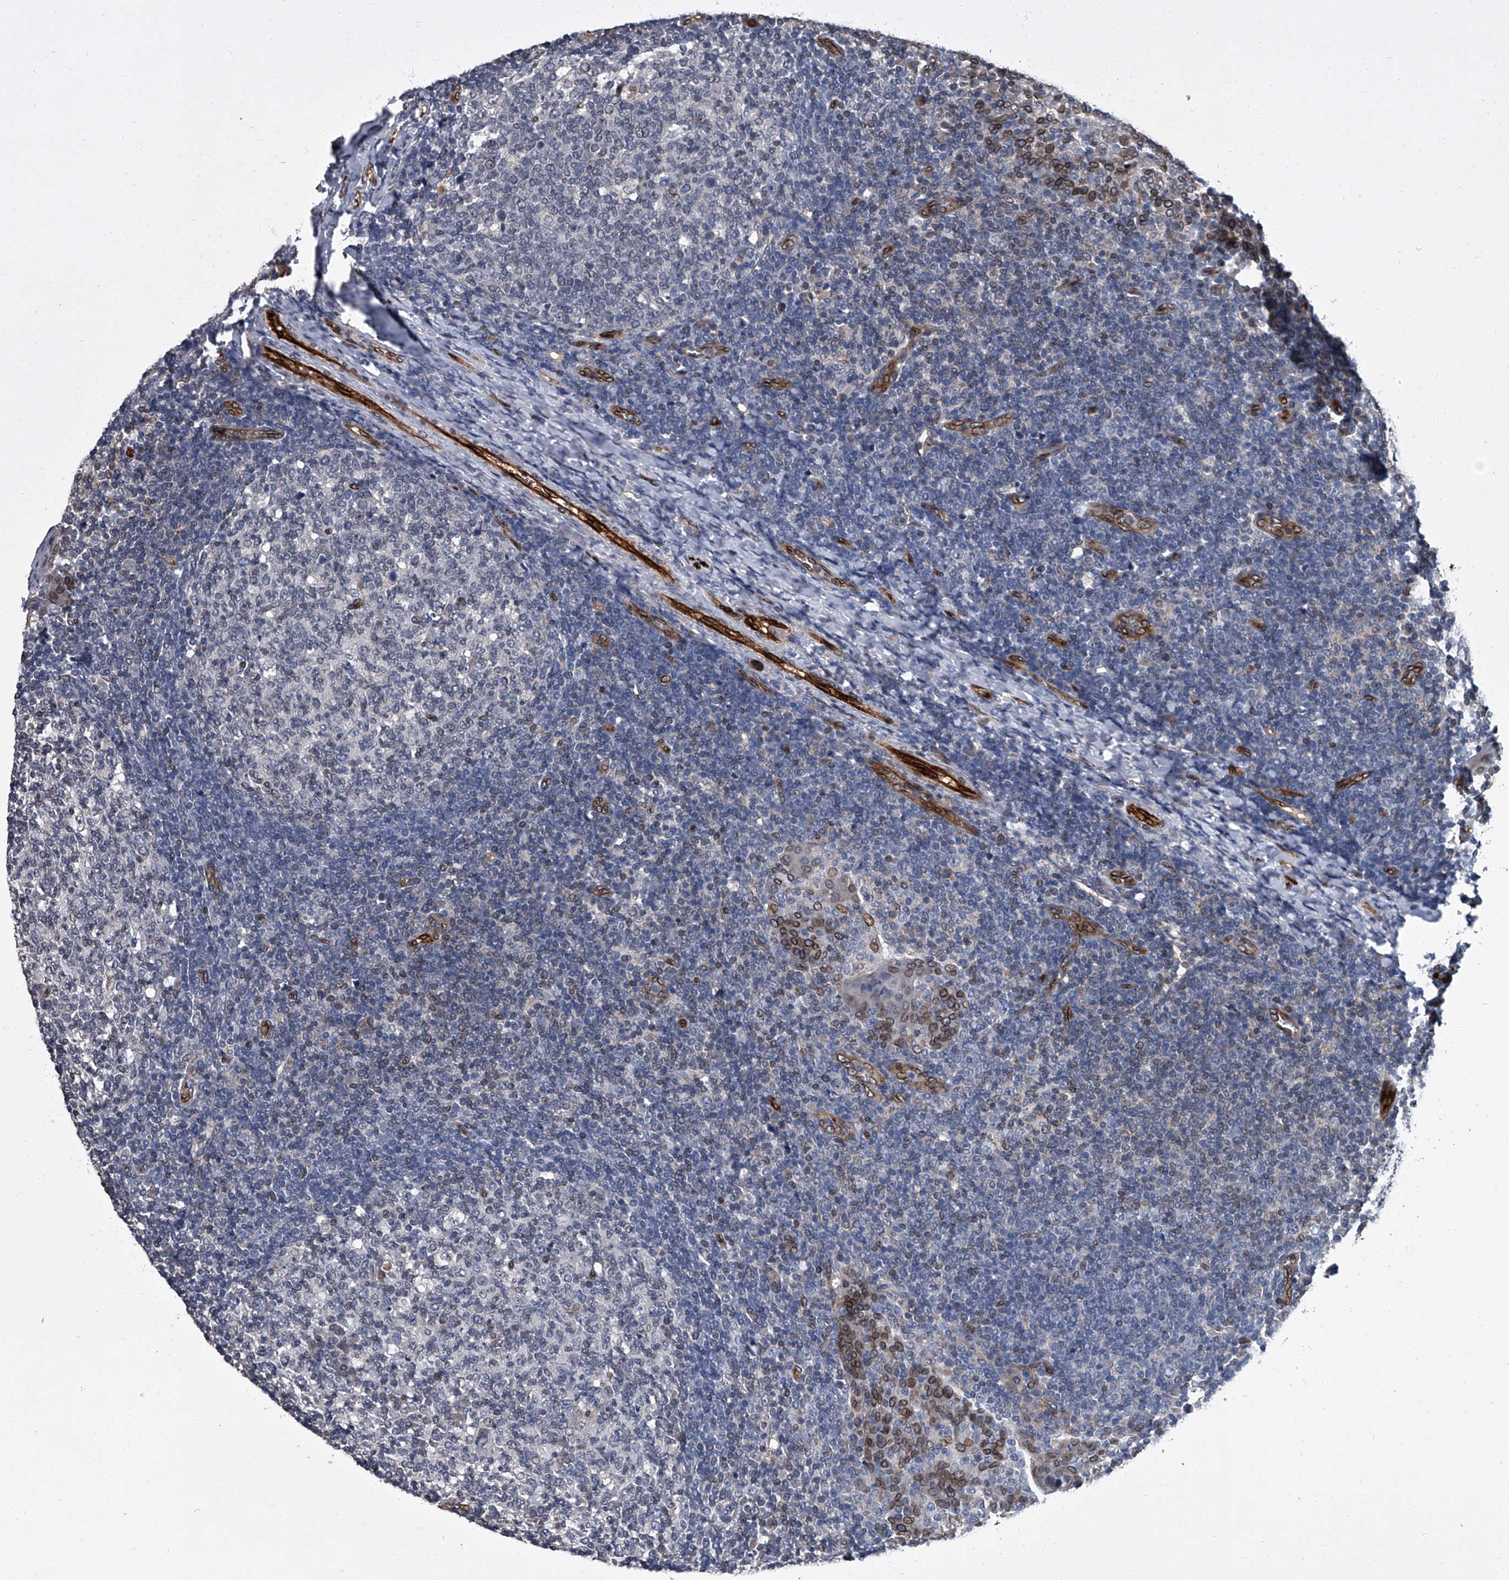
{"staining": {"intensity": "negative", "quantity": "none", "location": "none"}, "tissue": "tonsil", "cell_type": "Germinal center cells", "image_type": "normal", "snomed": [{"axis": "morphology", "description": "Normal tissue, NOS"}, {"axis": "topography", "description": "Tonsil"}], "caption": "IHC of benign tonsil exhibits no staining in germinal center cells.", "gene": "LRRC8C", "patient": {"sex": "female", "age": 19}}